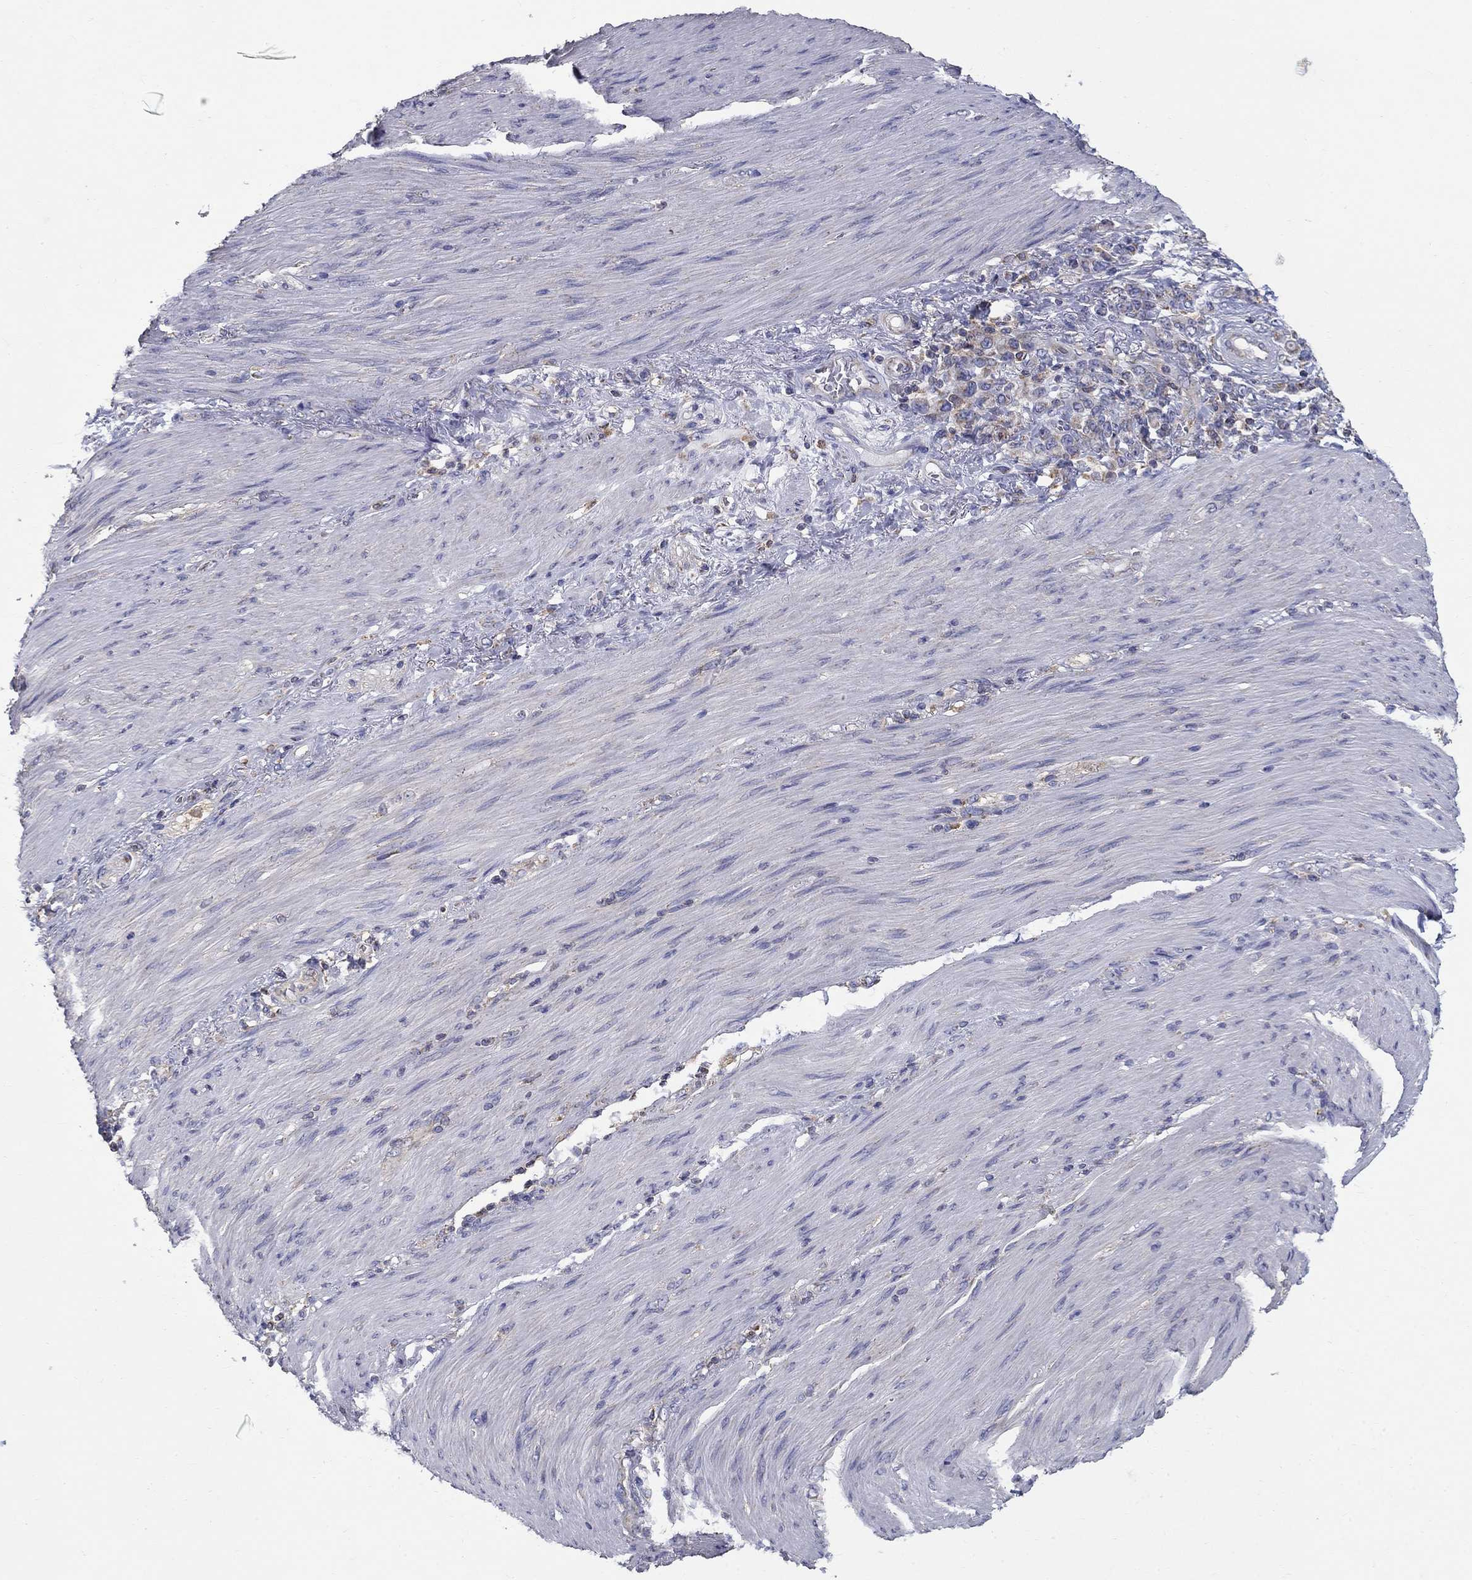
{"staining": {"intensity": "negative", "quantity": "none", "location": "none"}, "tissue": "stomach cancer", "cell_type": "Tumor cells", "image_type": "cancer", "snomed": [{"axis": "morphology", "description": "Normal tissue, NOS"}, {"axis": "morphology", "description": "Adenocarcinoma, NOS"}, {"axis": "topography", "description": "Stomach"}], "caption": "An image of human stomach cancer is negative for staining in tumor cells.", "gene": "NME5", "patient": {"sex": "female", "age": 79}}